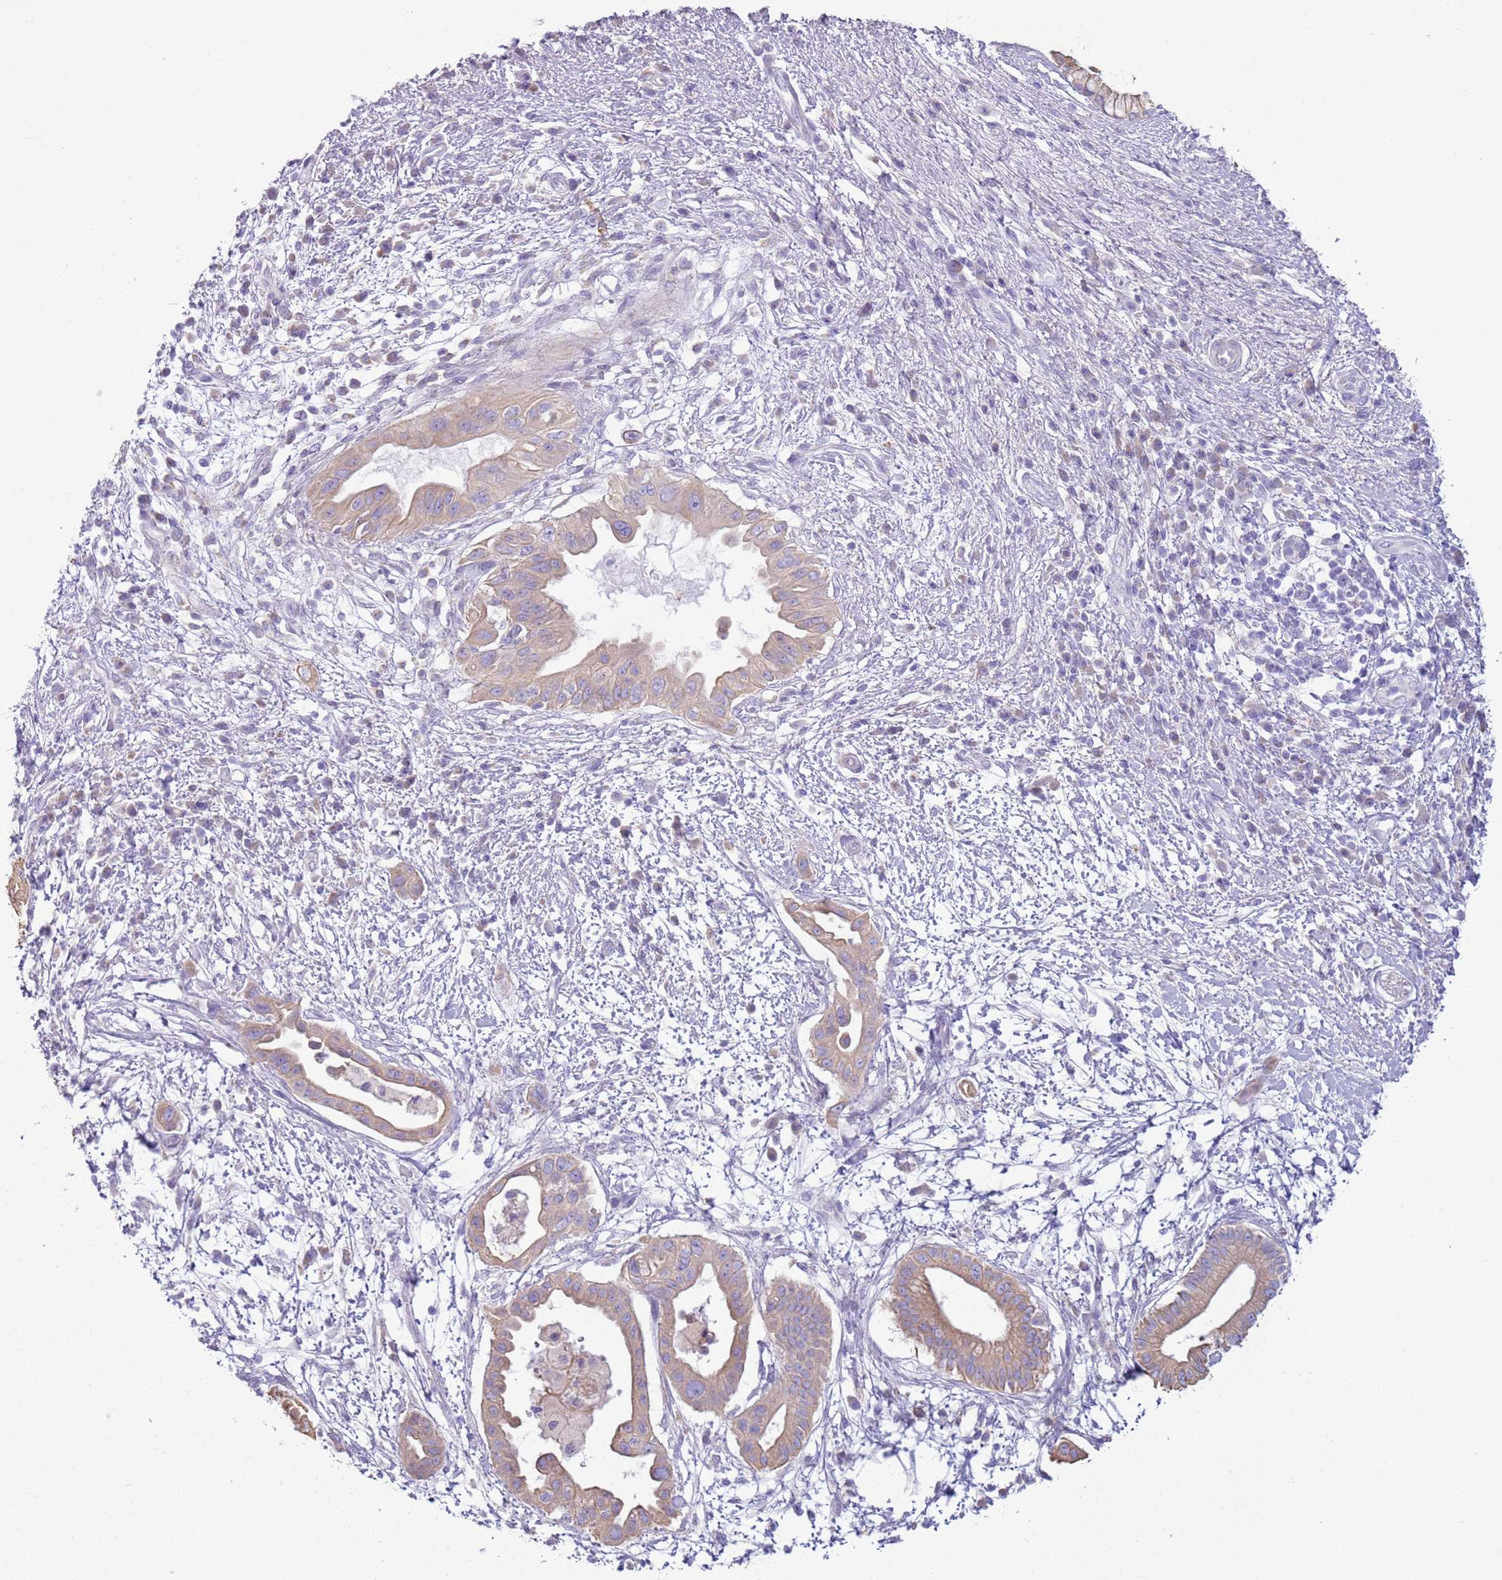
{"staining": {"intensity": "weak", "quantity": "25%-75%", "location": "cytoplasmic/membranous"}, "tissue": "pancreatic cancer", "cell_type": "Tumor cells", "image_type": "cancer", "snomed": [{"axis": "morphology", "description": "Adenocarcinoma, NOS"}, {"axis": "topography", "description": "Pancreas"}], "caption": "DAB (3,3'-diaminobenzidine) immunohistochemical staining of pancreatic adenocarcinoma shows weak cytoplasmic/membranous protein positivity in approximately 25%-75% of tumor cells. Nuclei are stained in blue.", "gene": "OAF", "patient": {"sex": "male", "age": 68}}